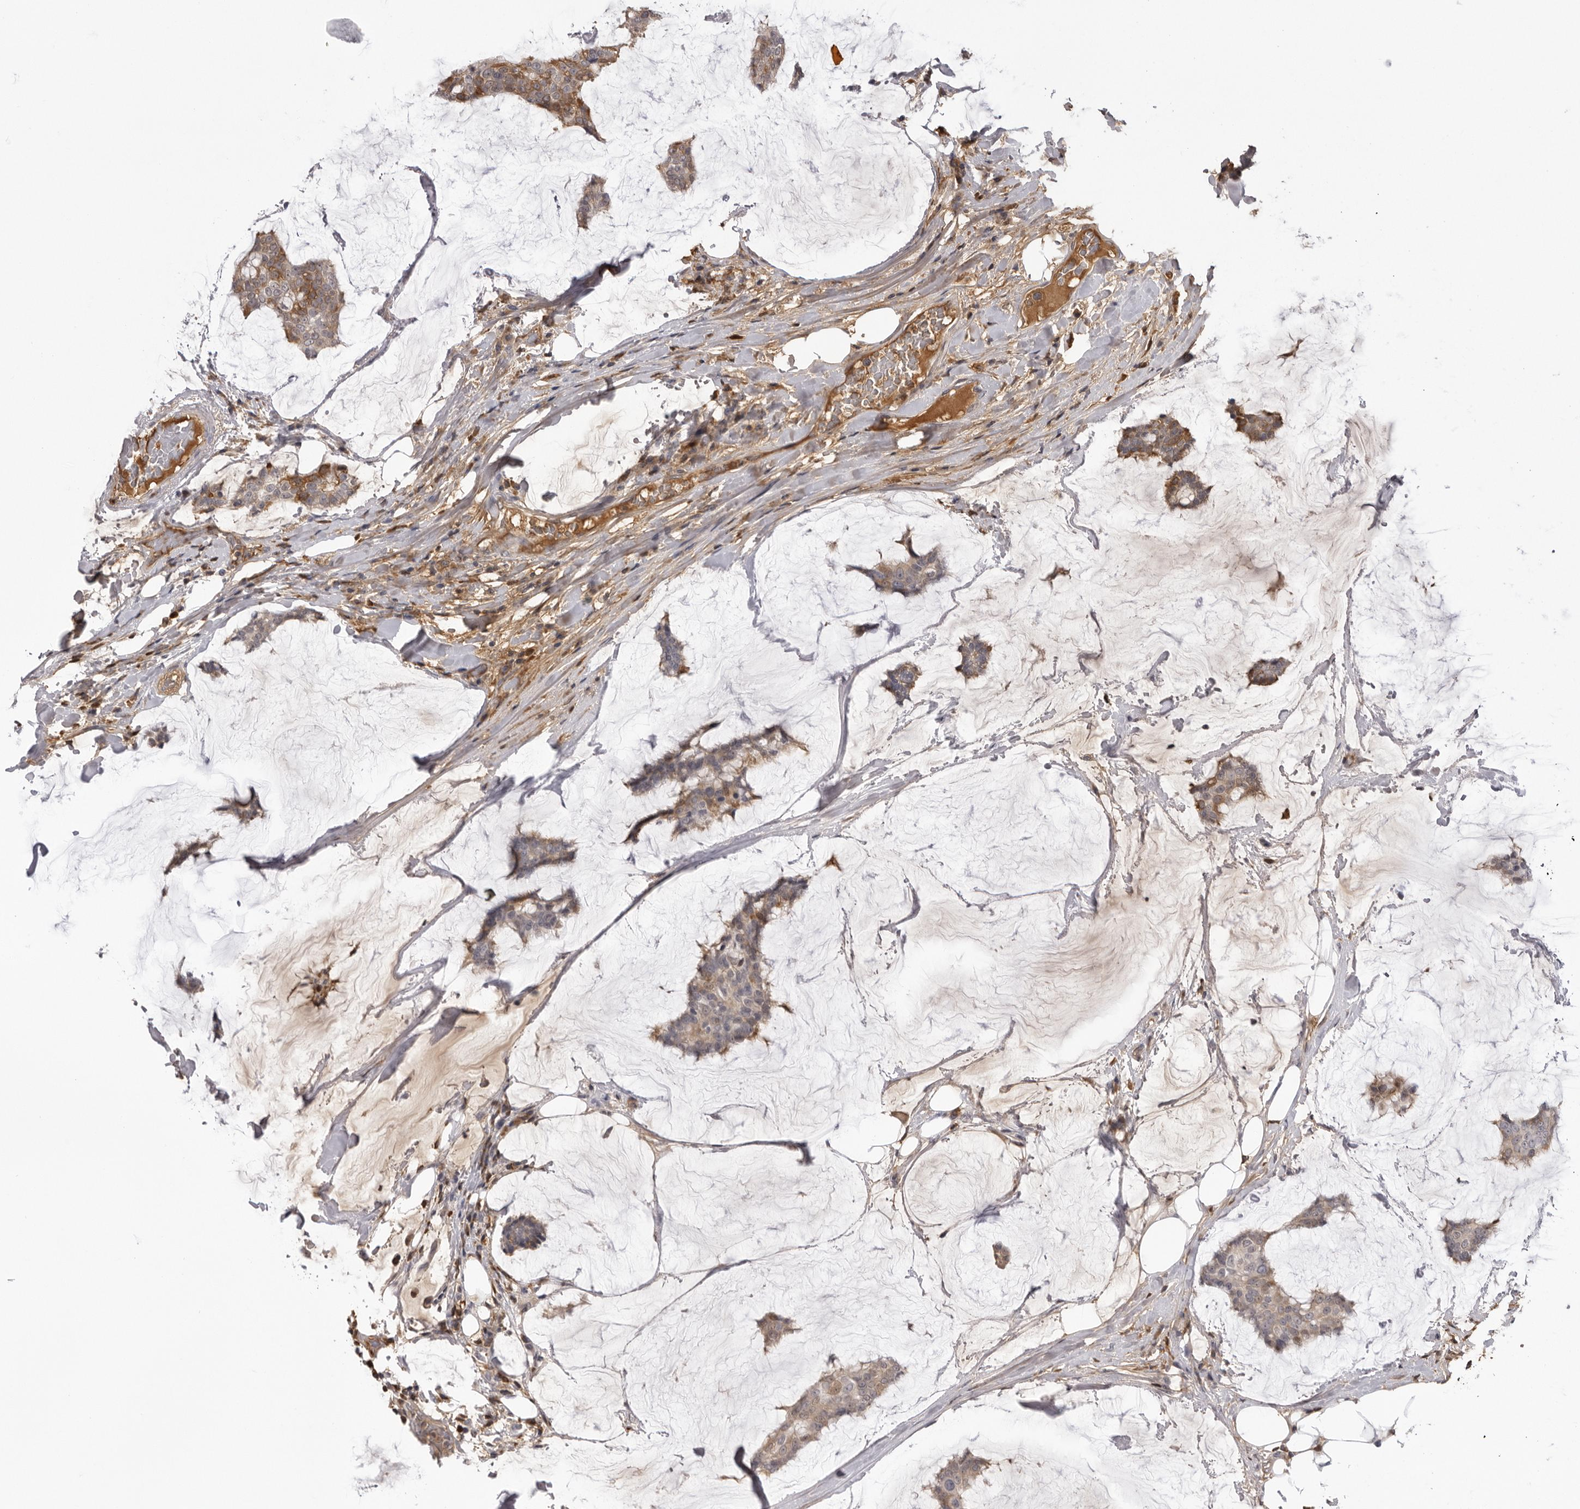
{"staining": {"intensity": "weak", "quantity": ">75%", "location": "cytoplasmic/membranous"}, "tissue": "breast cancer", "cell_type": "Tumor cells", "image_type": "cancer", "snomed": [{"axis": "morphology", "description": "Duct carcinoma"}, {"axis": "topography", "description": "Breast"}], "caption": "Immunohistochemistry (IHC) of human breast cancer (infiltrating ductal carcinoma) displays low levels of weak cytoplasmic/membranous staining in about >75% of tumor cells.", "gene": "PLEKHF2", "patient": {"sex": "female", "age": 93}}